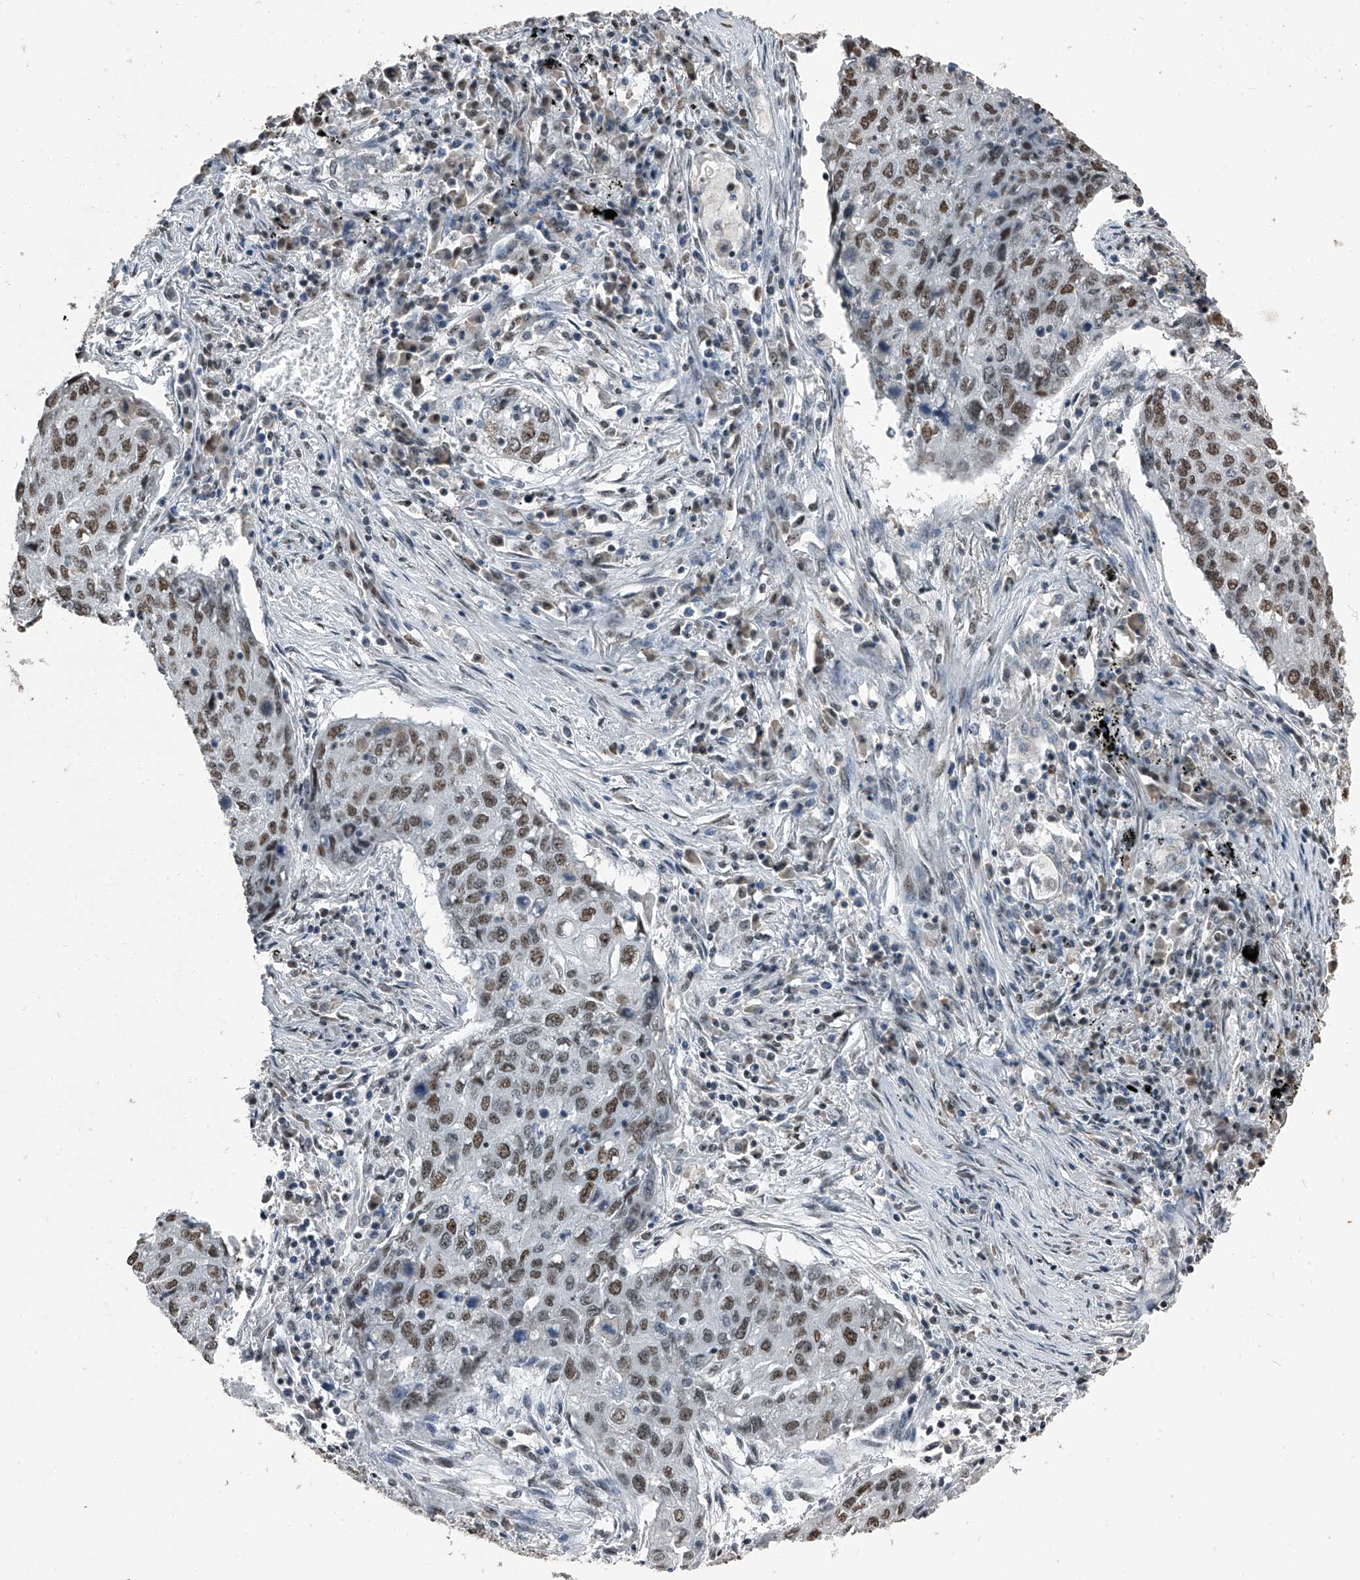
{"staining": {"intensity": "moderate", "quantity": ">75%", "location": "nuclear"}, "tissue": "lung cancer", "cell_type": "Tumor cells", "image_type": "cancer", "snomed": [{"axis": "morphology", "description": "Squamous cell carcinoma, NOS"}, {"axis": "topography", "description": "Lung"}], "caption": "Immunohistochemistry (IHC) of lung cancer exhibits medium levels of moderate nuclear staining in about >75% of tumor cells. (DAB (3,3'-diaminobenzidine) IHC with brightfield microscopy, high magnification).", "gene": "TCOF1", "patient": {"sex": "female", "age": 63}}